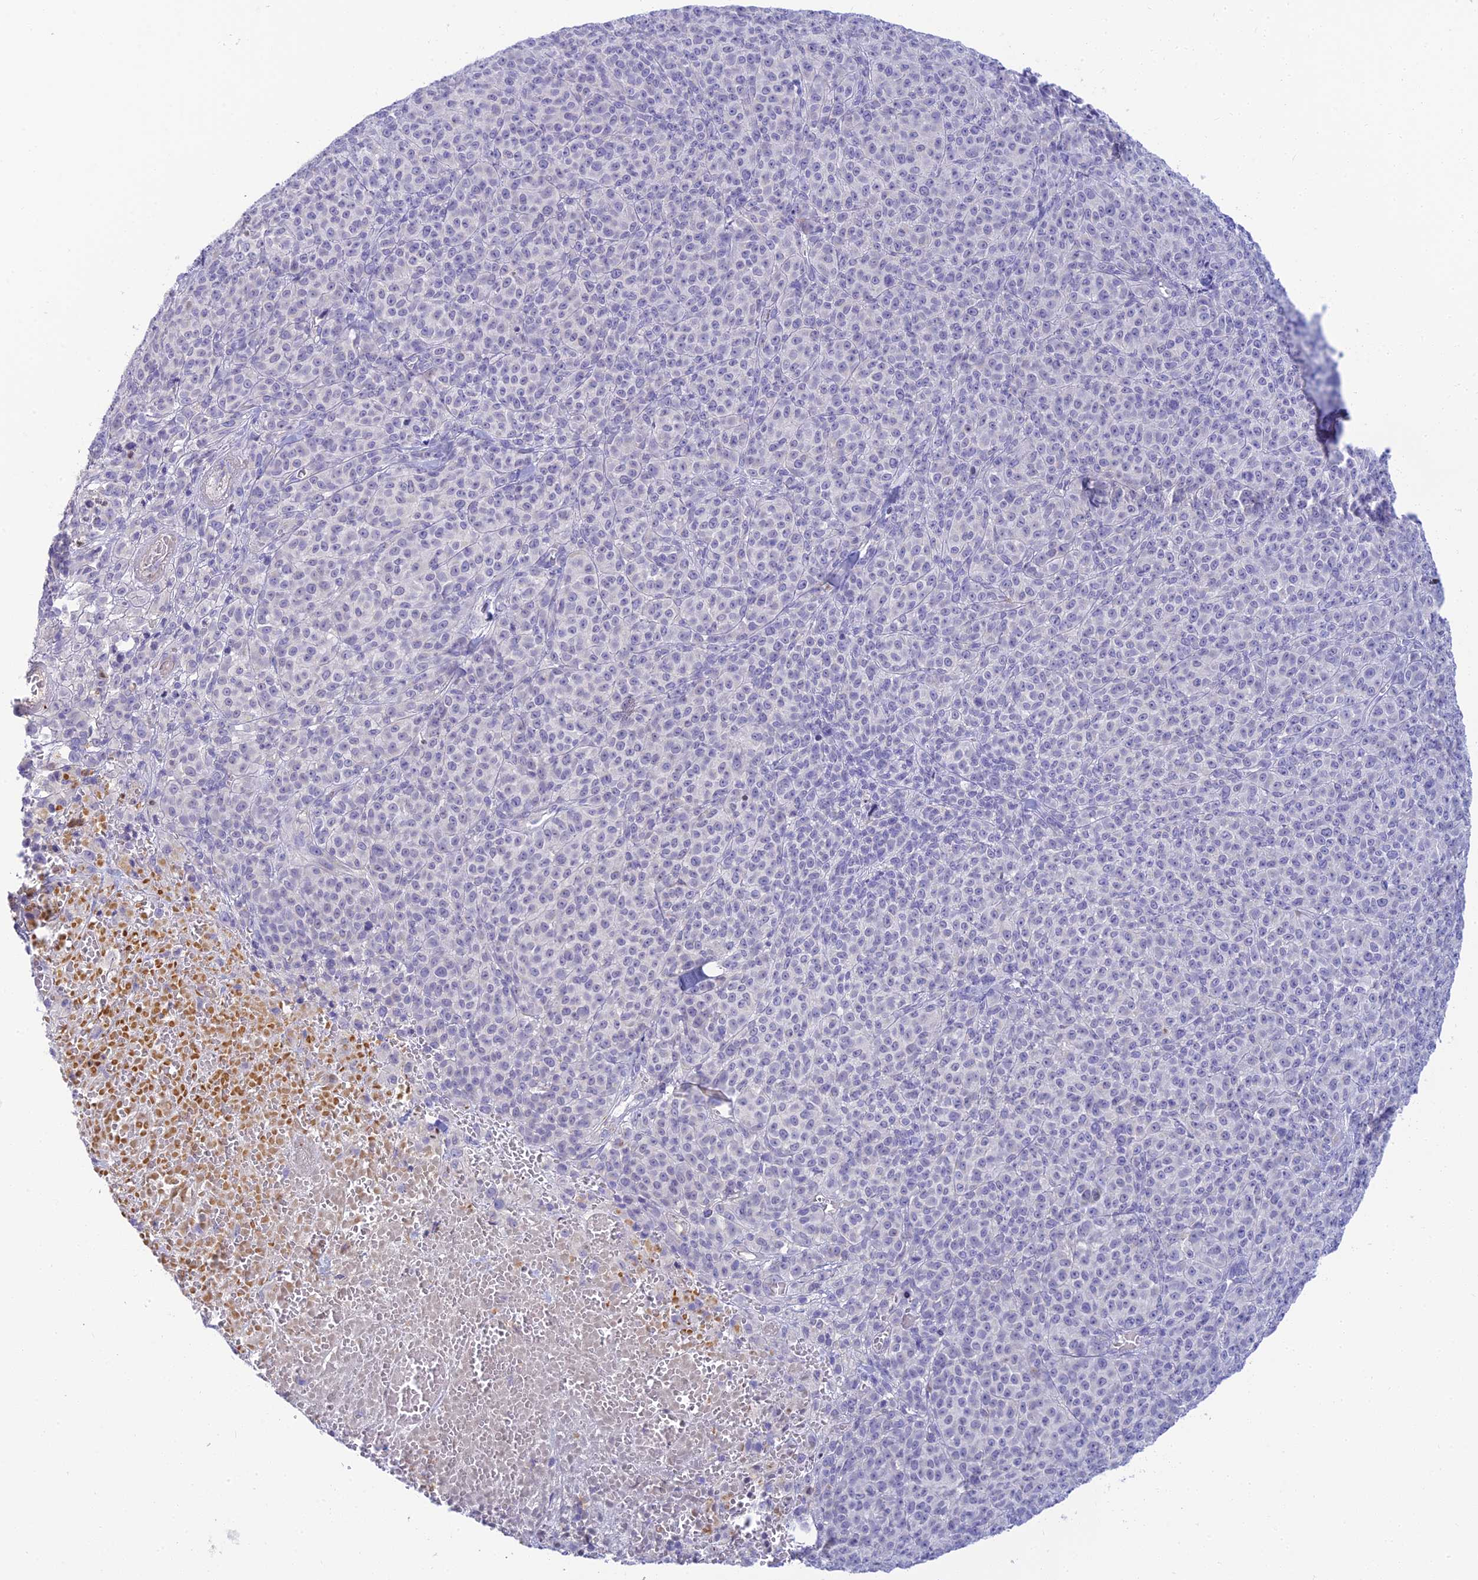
{"staining": {"intensity": "negative", "quantity": "none", "location": "none"}, "tissue": "melanoma", "cell_type": "Tumor cells", "image_type": "cancer", "snomed": [{"axis": "morphology", "description": "Normal tissue, NOS"}, {"axis": "morphology", "description": "Malignant melanoma, NOS"}, {"axis": "topography", "description": "Skin"}], "caption": "A photomicrograph of malignant melanoma stained for a protein shows no brown staining in tumor cells.", "gene": "INTS13", "patient": {"sex": "female", "age": 34}}